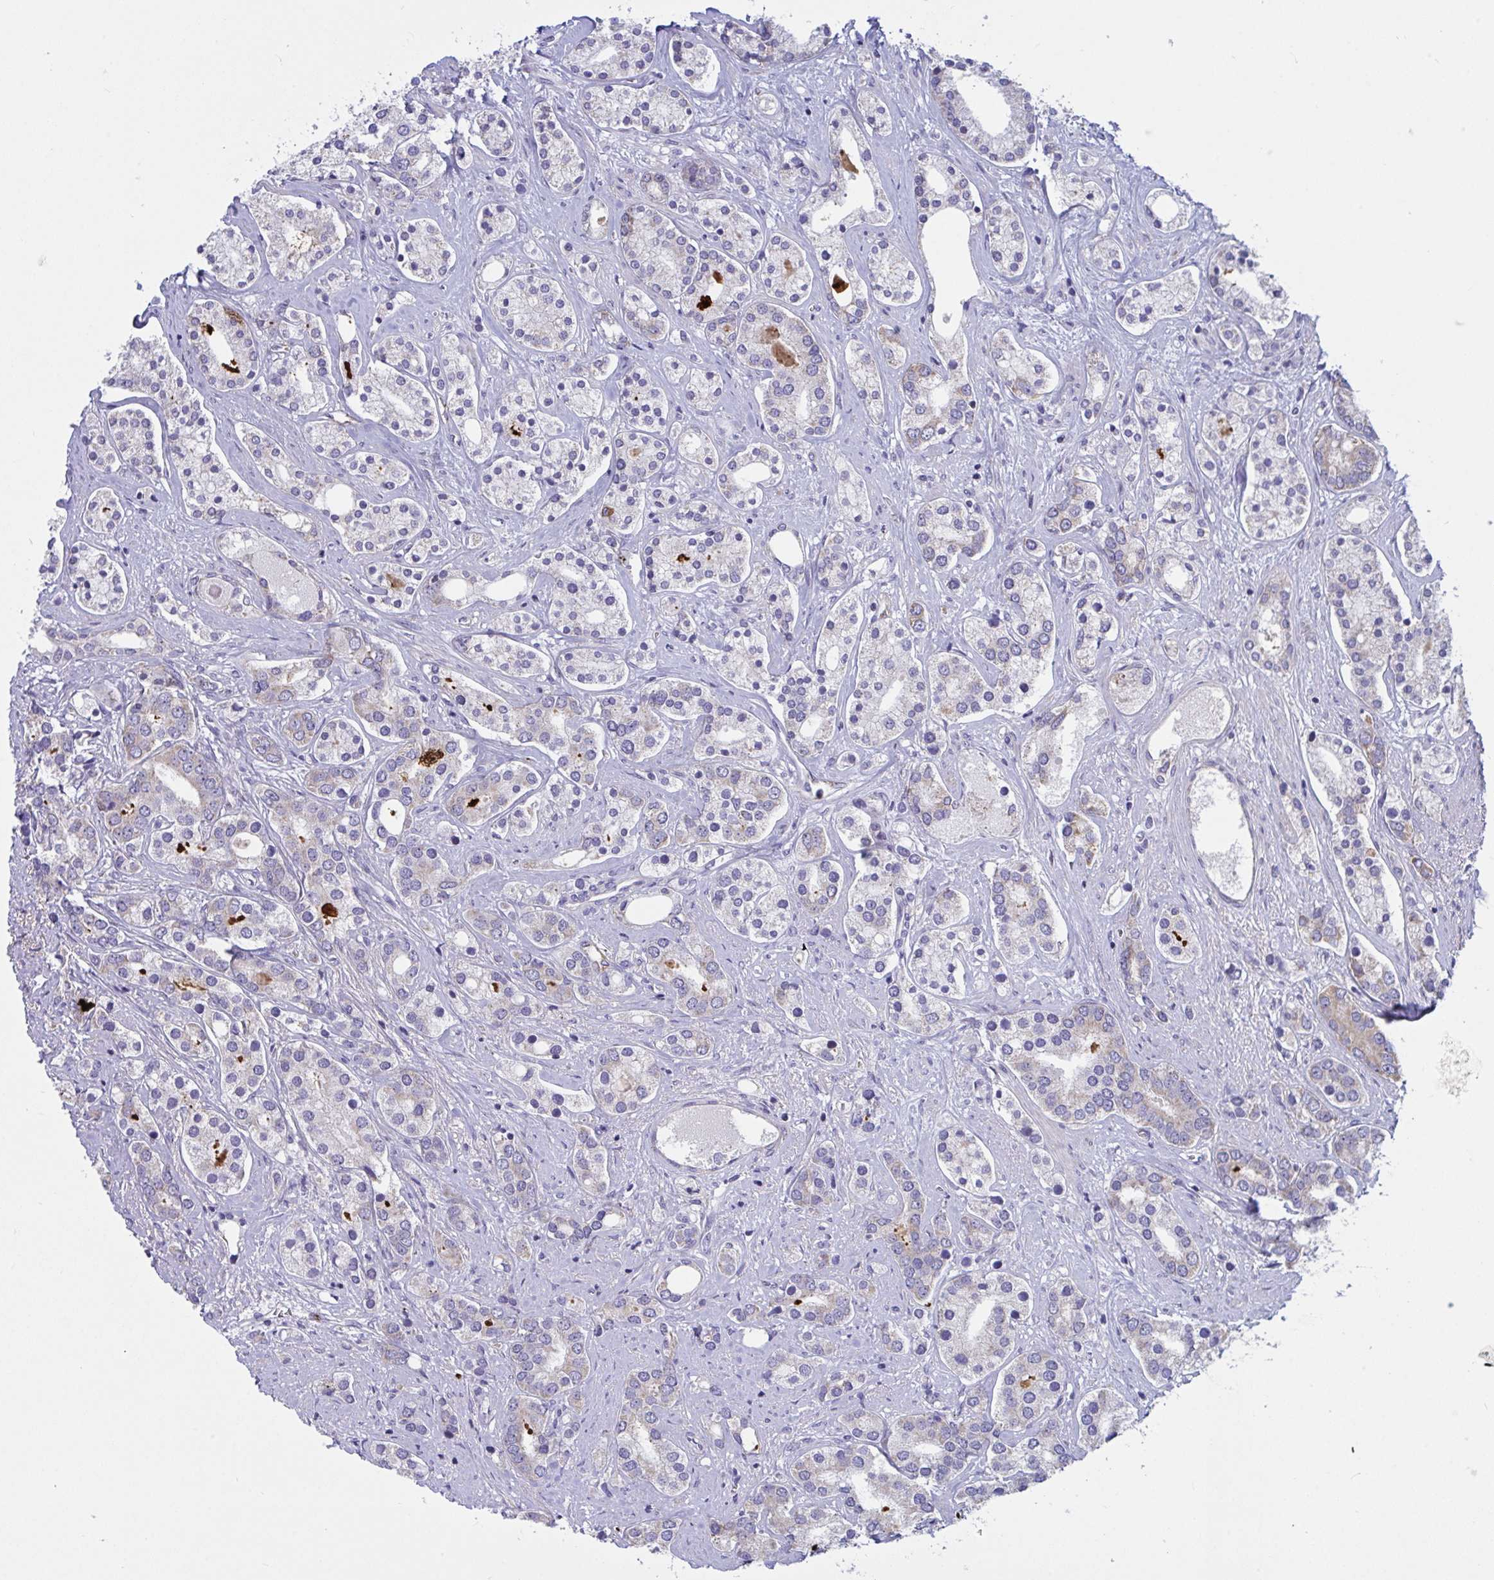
{"staining": {"intensity": "negative", "quantity": "none", "location": "none"}, "tissue": "prostate cancer", "cell_type": "Tumor cells", "image_type": "cancer", "snomed": [{"axis": "morphology", "description": "Adenocarcinoma, High grade"}, {"axis": "topography", "description": "Prostate"}], "caption": "This is a image of immunohistochemistry (IHC) staining of prostate cancer, which shows no positivity in tumor cells. Brightfield microscopy of immunohistochemistry (IHC) stained with DAB (brown) and hematoxylin (blue), captured at high magnification.", "gene": "IL37", "patient": {"sex": "male", "age": 58}}